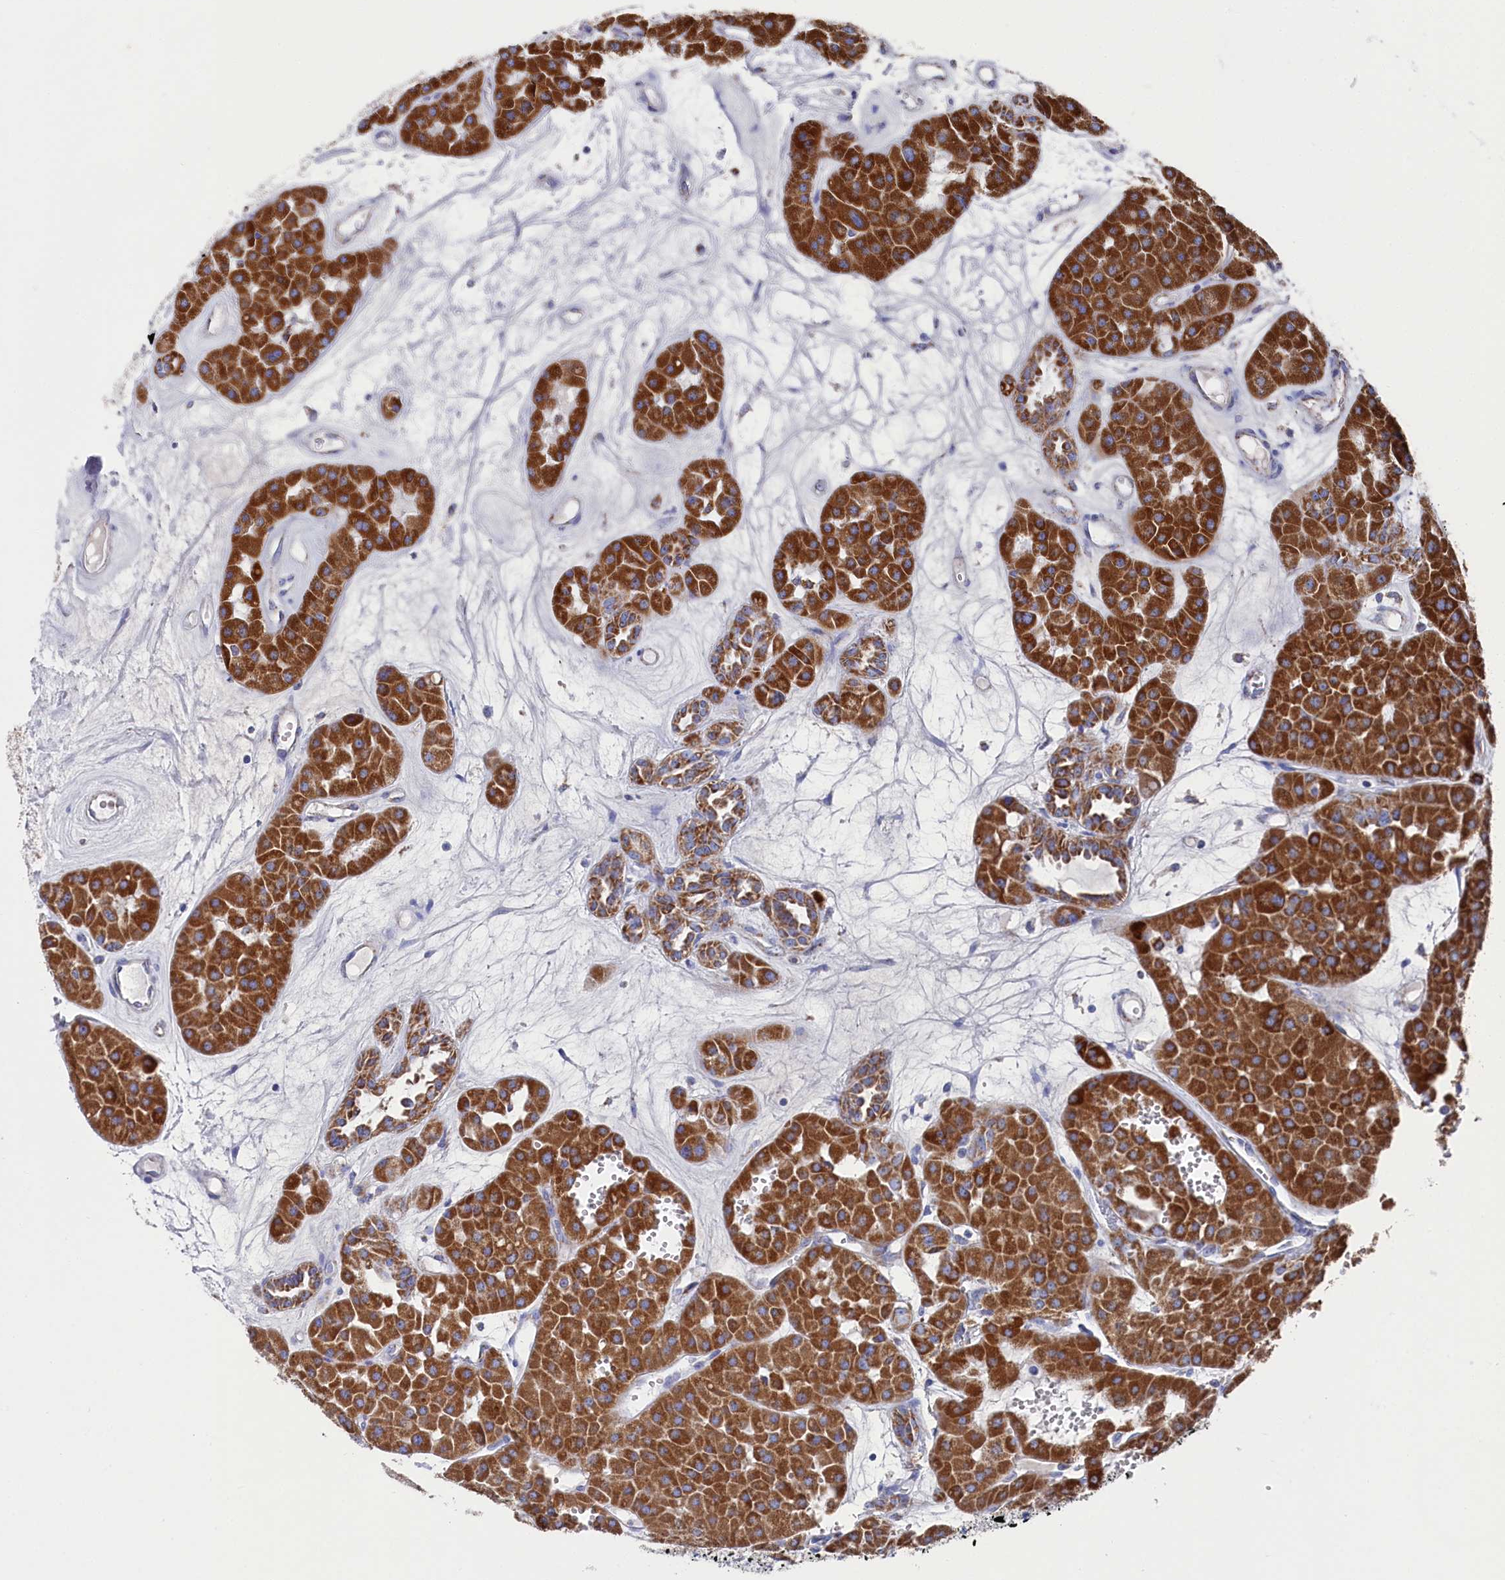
{"staining": {"intensity": "strong", "quantity": ">75%", "location": "cytoplasmic/membranous"}, "tissue": "renal cancer", "cell_type": "Tumor cells", "image_type": "cancer", "snomed": [{"axis": "morphology", "description": "Carcinoma, NOS"}, {"axis": "topography", "description": "Kidney"}], "caption": "Immunohistochemical staining of renal cancer shows high levels of strong cytoplasmic/membranous positivity in approximately >75% of tumor cells.", "gene": "MMAB", "patient": {"sex": "female", "age": 75}}